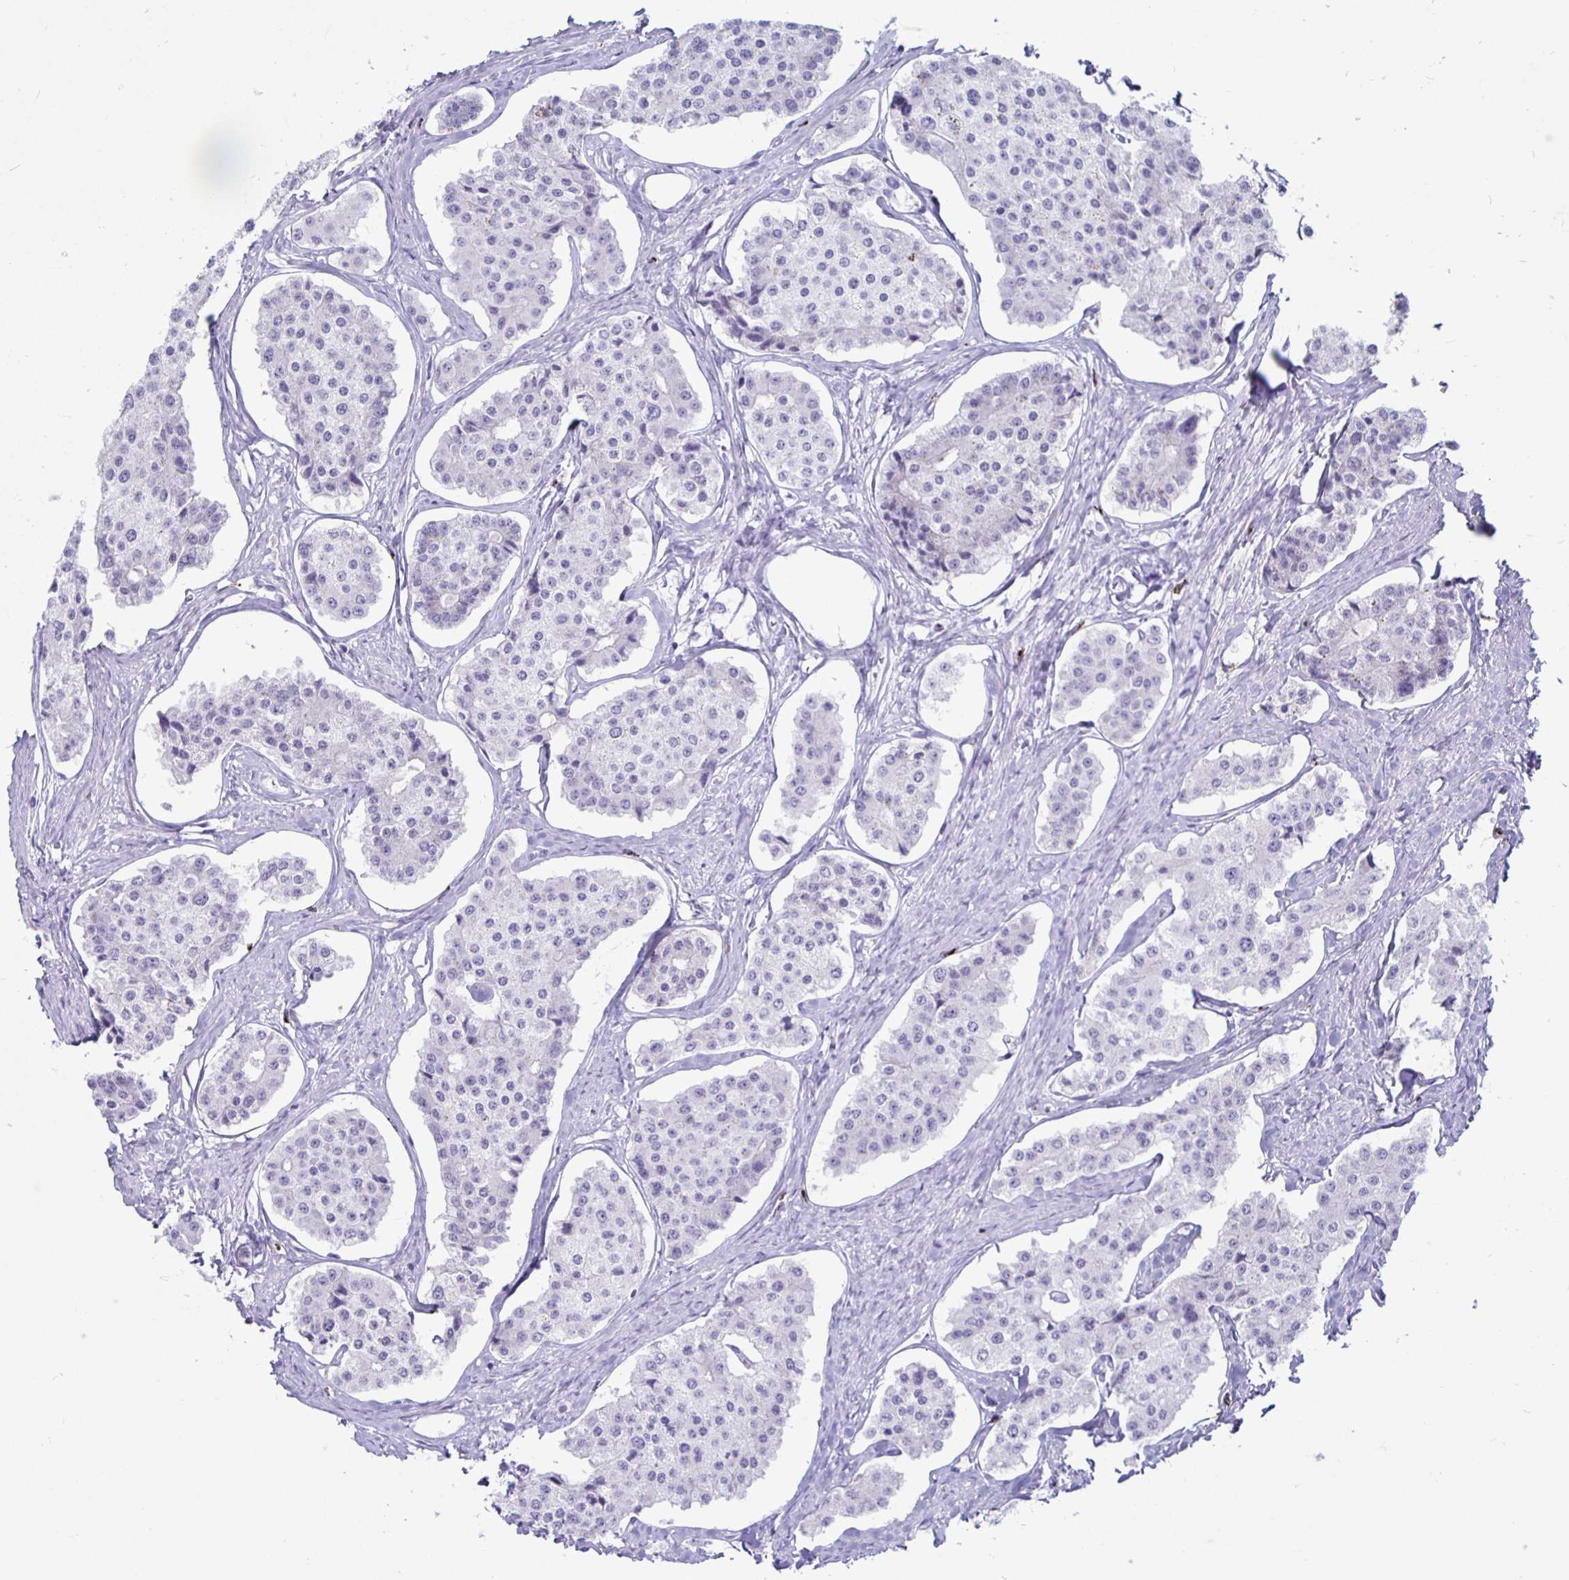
{"staining": {"intensity": "negative", "quantity": "none", "location": "none"}, "tissue": "carcinoid", "cell_type": "Tumor cells", "image_type": "cancer", "snomed": [{"axis": "morphology", "description": "Carcinoid, malignant, NOS"}, {"axis": "topography", "description": "Small intestine"}], "caption": "An image of carcinoid stained for a protein reveals no brown staining in tumor cells.", "gene": "GZMK", "patient": {"sex": "female", "age": 65}}